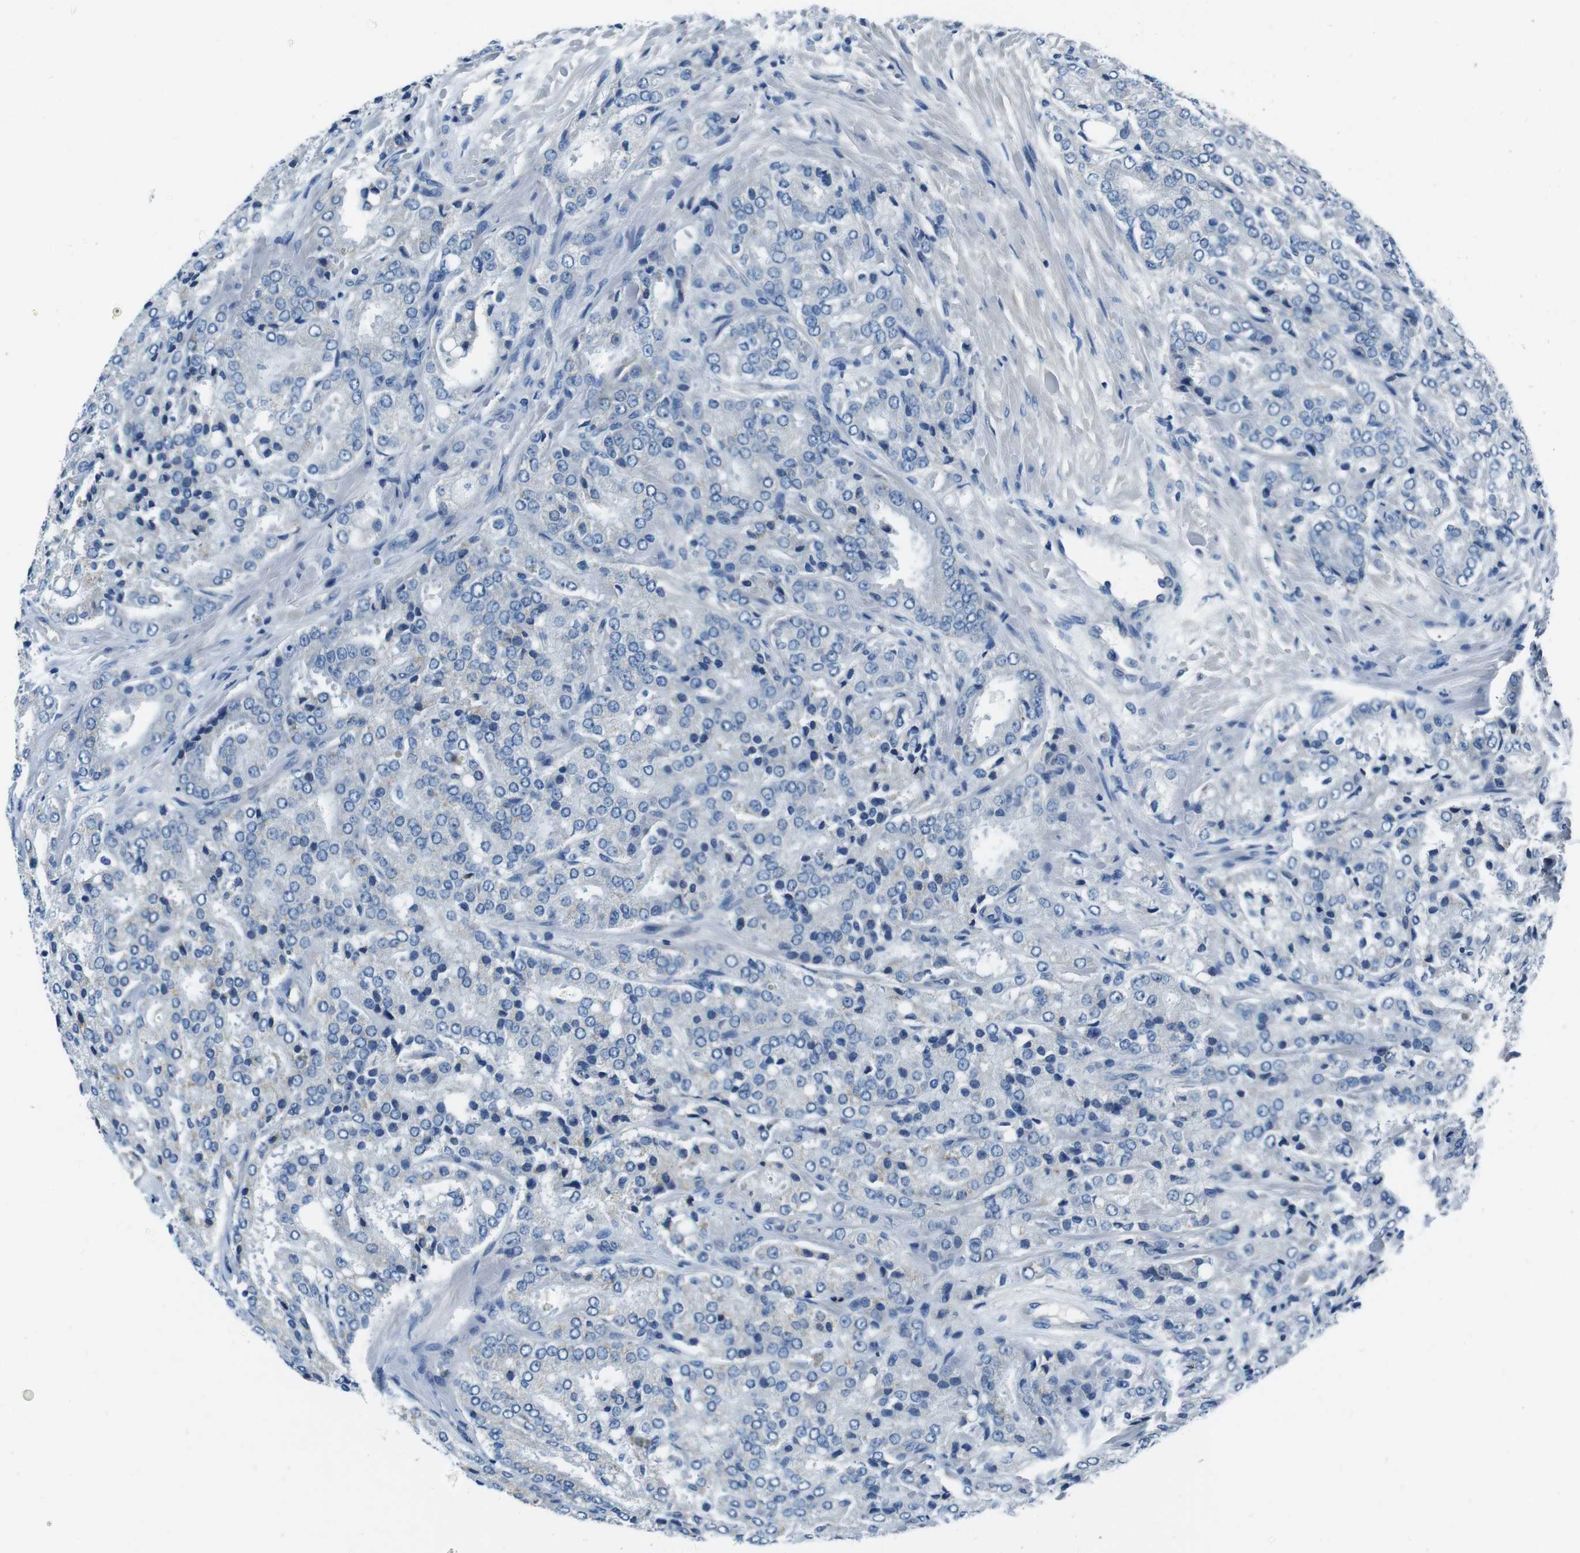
{"staining": {"intensity": "negative", "quantity": "none", "location": "none"}, "tissue": "prostate cancer", "cell_type": "Tumor cells", "image_type": "cancer", "snomed": [{"axis": "morphology", "description": "Adenocarcinoma, High grade"}, {"axis": "topography", "description": "Prostate"}], "caption": "The immunohistochemistry histopathology image has no significant staining in tumor cells of prostate high-grade adenocarcinoma tissue.", "gene": "CASQ1", "patient": {"sex": "male", "age": 65}}